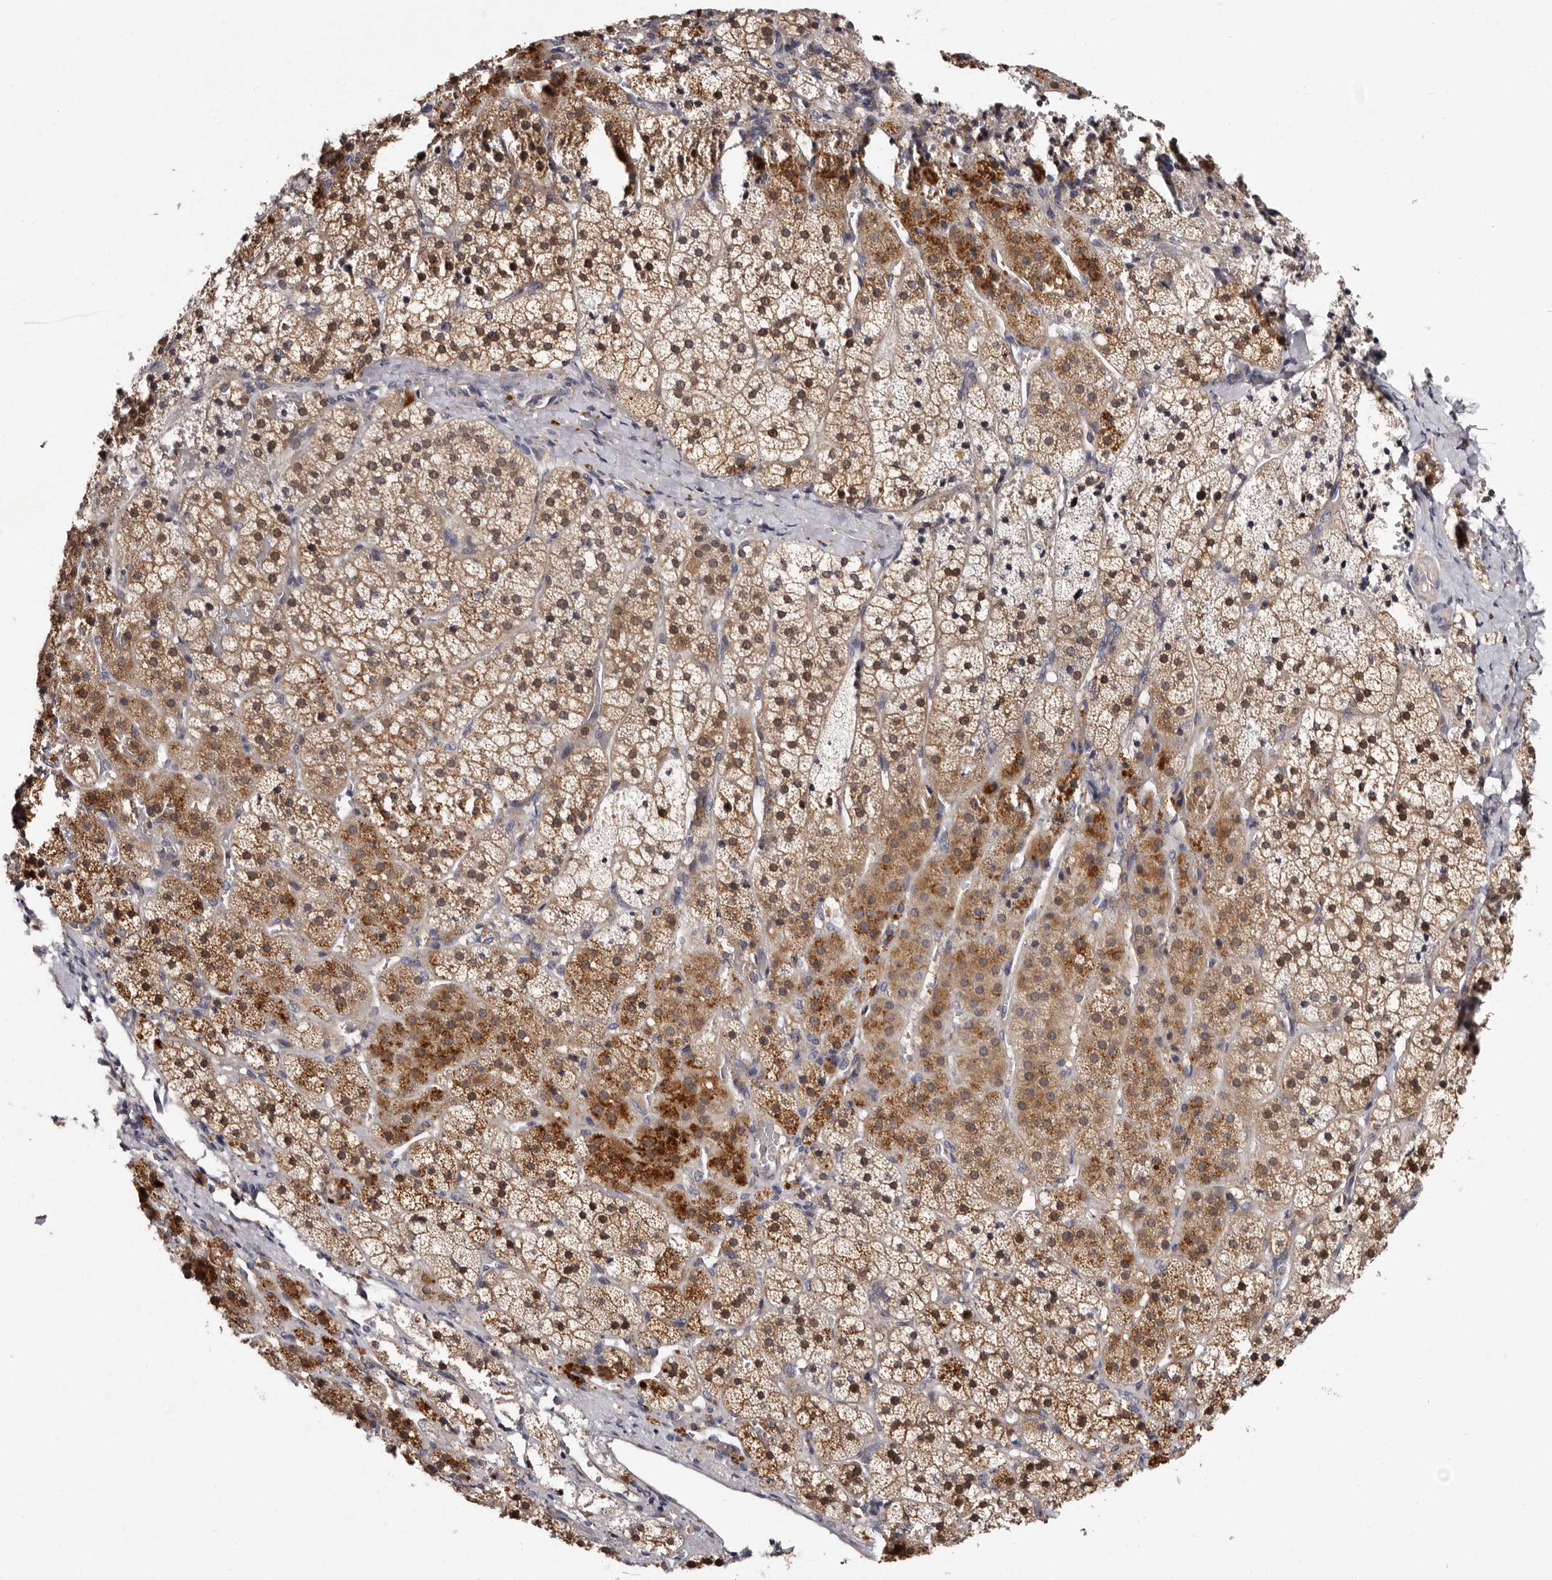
{"staining": {"intensity": "moderate", "quantity": ">75%", "location": "cytoplasmic/membranous"}, "tissue": "adrenal gland", "cell_type": "Glandular cells", "image_type": "normal", "snomed": [{"axis": "morphology", "description": "Normal tissue, NOS"}, {"axis": "topography", "description": "Adrenal gland"}], "caption": "Benign adrenal gland exhibits moderate cytoplasmic/membranous staining in approximately >75% of glandular cells The staining is performed using DAB brown chromogen to label protein expression. The nuclei are counter-stained blue using hematoxylin..", "gene": "DNPH1", "patient": {"sex": "female", "age": 44}}